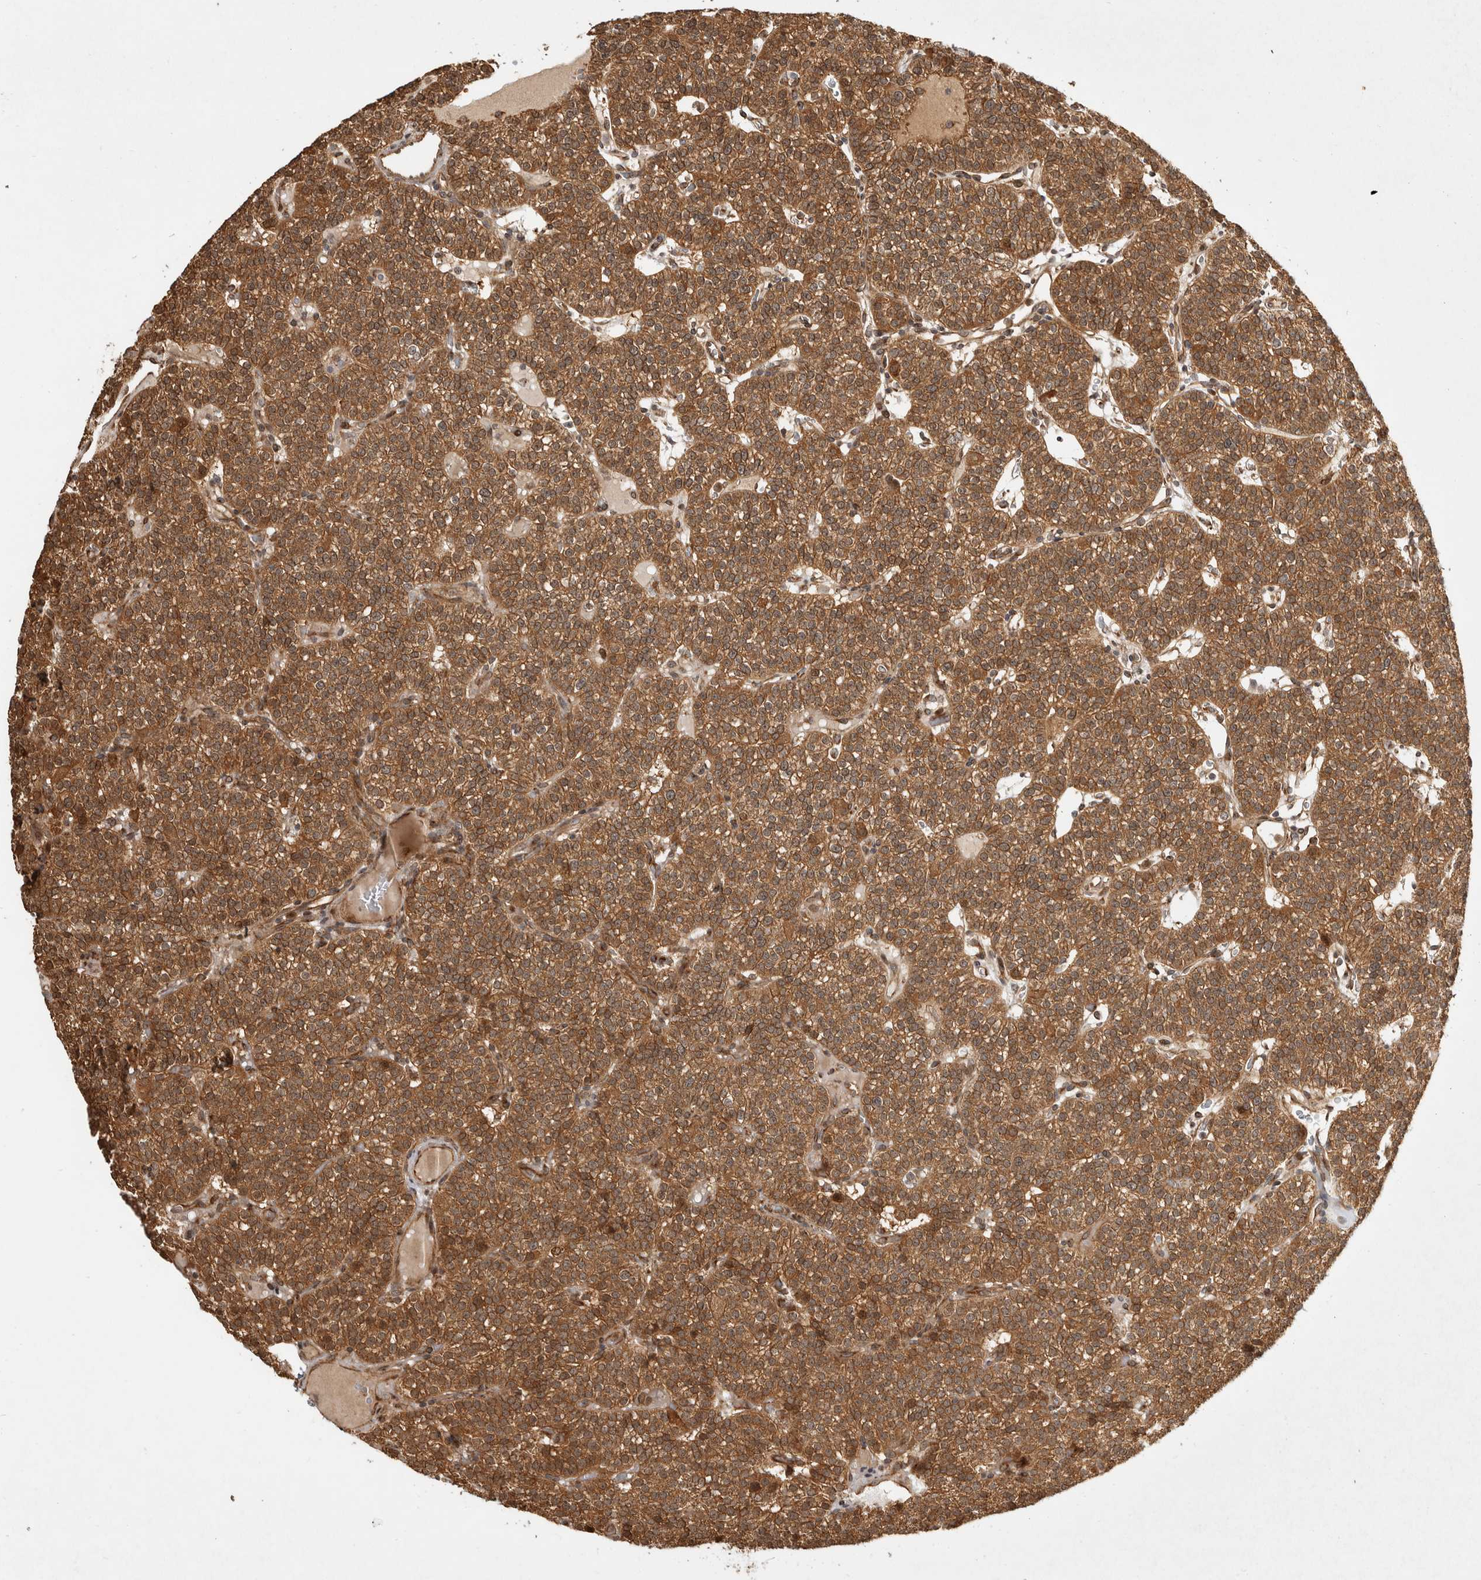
{"staining": {"intensity": "moderate", "quantity": ">75%", "location": "cytoplasmic/membranous"}, "tissue": "parathyroid gland", "cell_type": "Glandular cells", "image_type": "normal", "snomed": [{"axis": "morphology", "description": "Normal tissue, NOS"}, {"axis": "topography", "description": "Parathyroid gland"}], "caption": "IHC of unremarkable parathyroid gland exhibits medium levels of moderate cytoplasmic/membranous staining in about >75% of glandular cells. (DAB (3,3'-diaminobenzidine) IHC with brightfield microscopy, high magnification).", "gene": "CAMSAP2", "patient": {"sex": "male", "age": 83}}